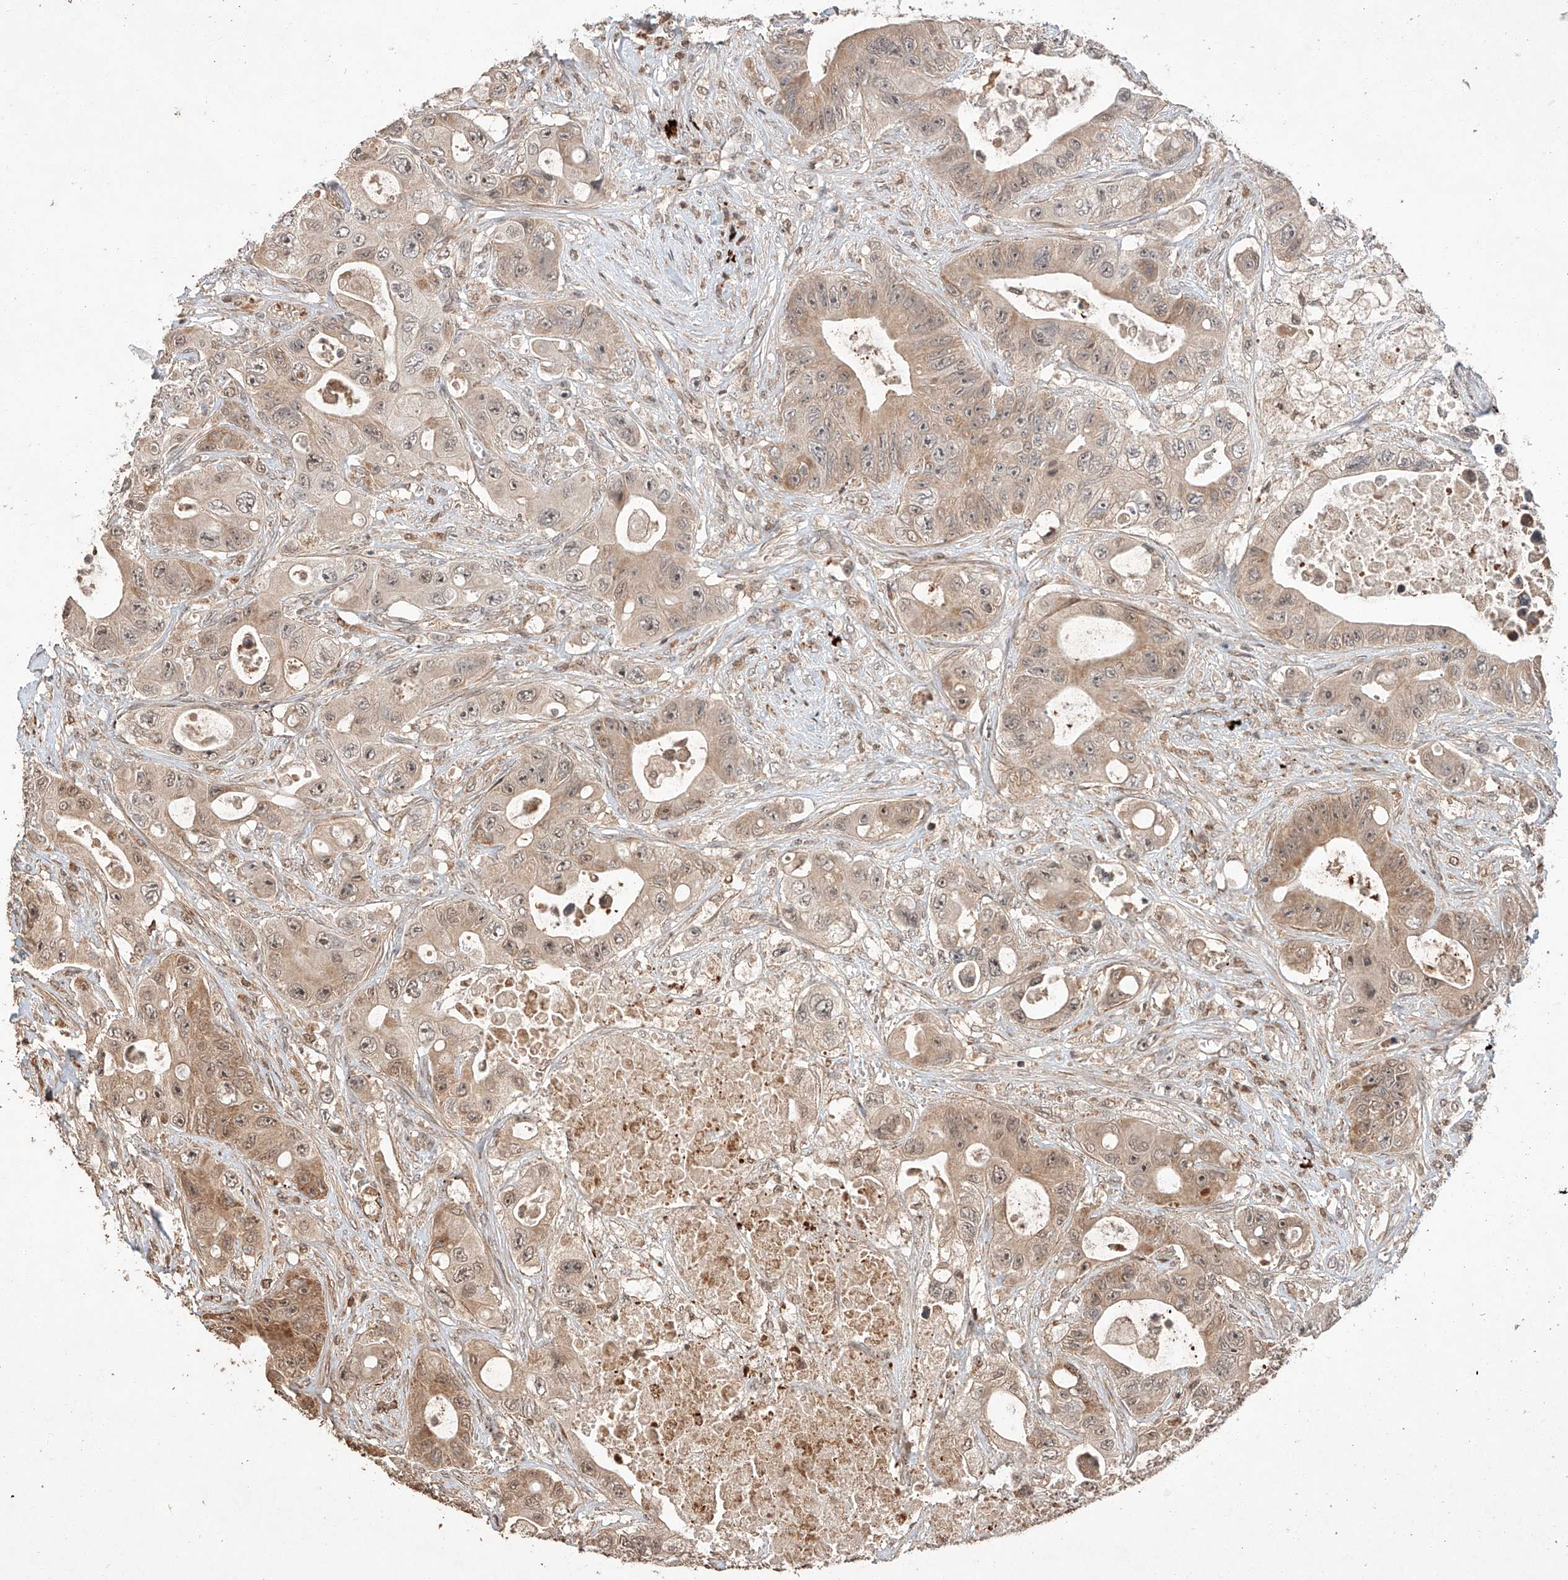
{"staining": {"intensity": "moderate", "quantity": "25%-75%", "location": "cytoplasmic/membranous,nuclear"}, "tissue": "colorectal cancer", "cell_type": "Tumor cells", "image_type": "cancer", "snomed": [{"axis": "morphology", "description": "Adenocarcinoma, NOS"}, {"axis": "topography", "description": "Colon"}], "caption": "Immunohistochemical staining of adenocarcinoma (colorectal) shows moderate cytoplasmic/membranous and nuclear protein expression in approximately 25%-75% of tumor cells.", "gene": "ARHGAP33", "patient": {"sex": "female", "age": 46}}